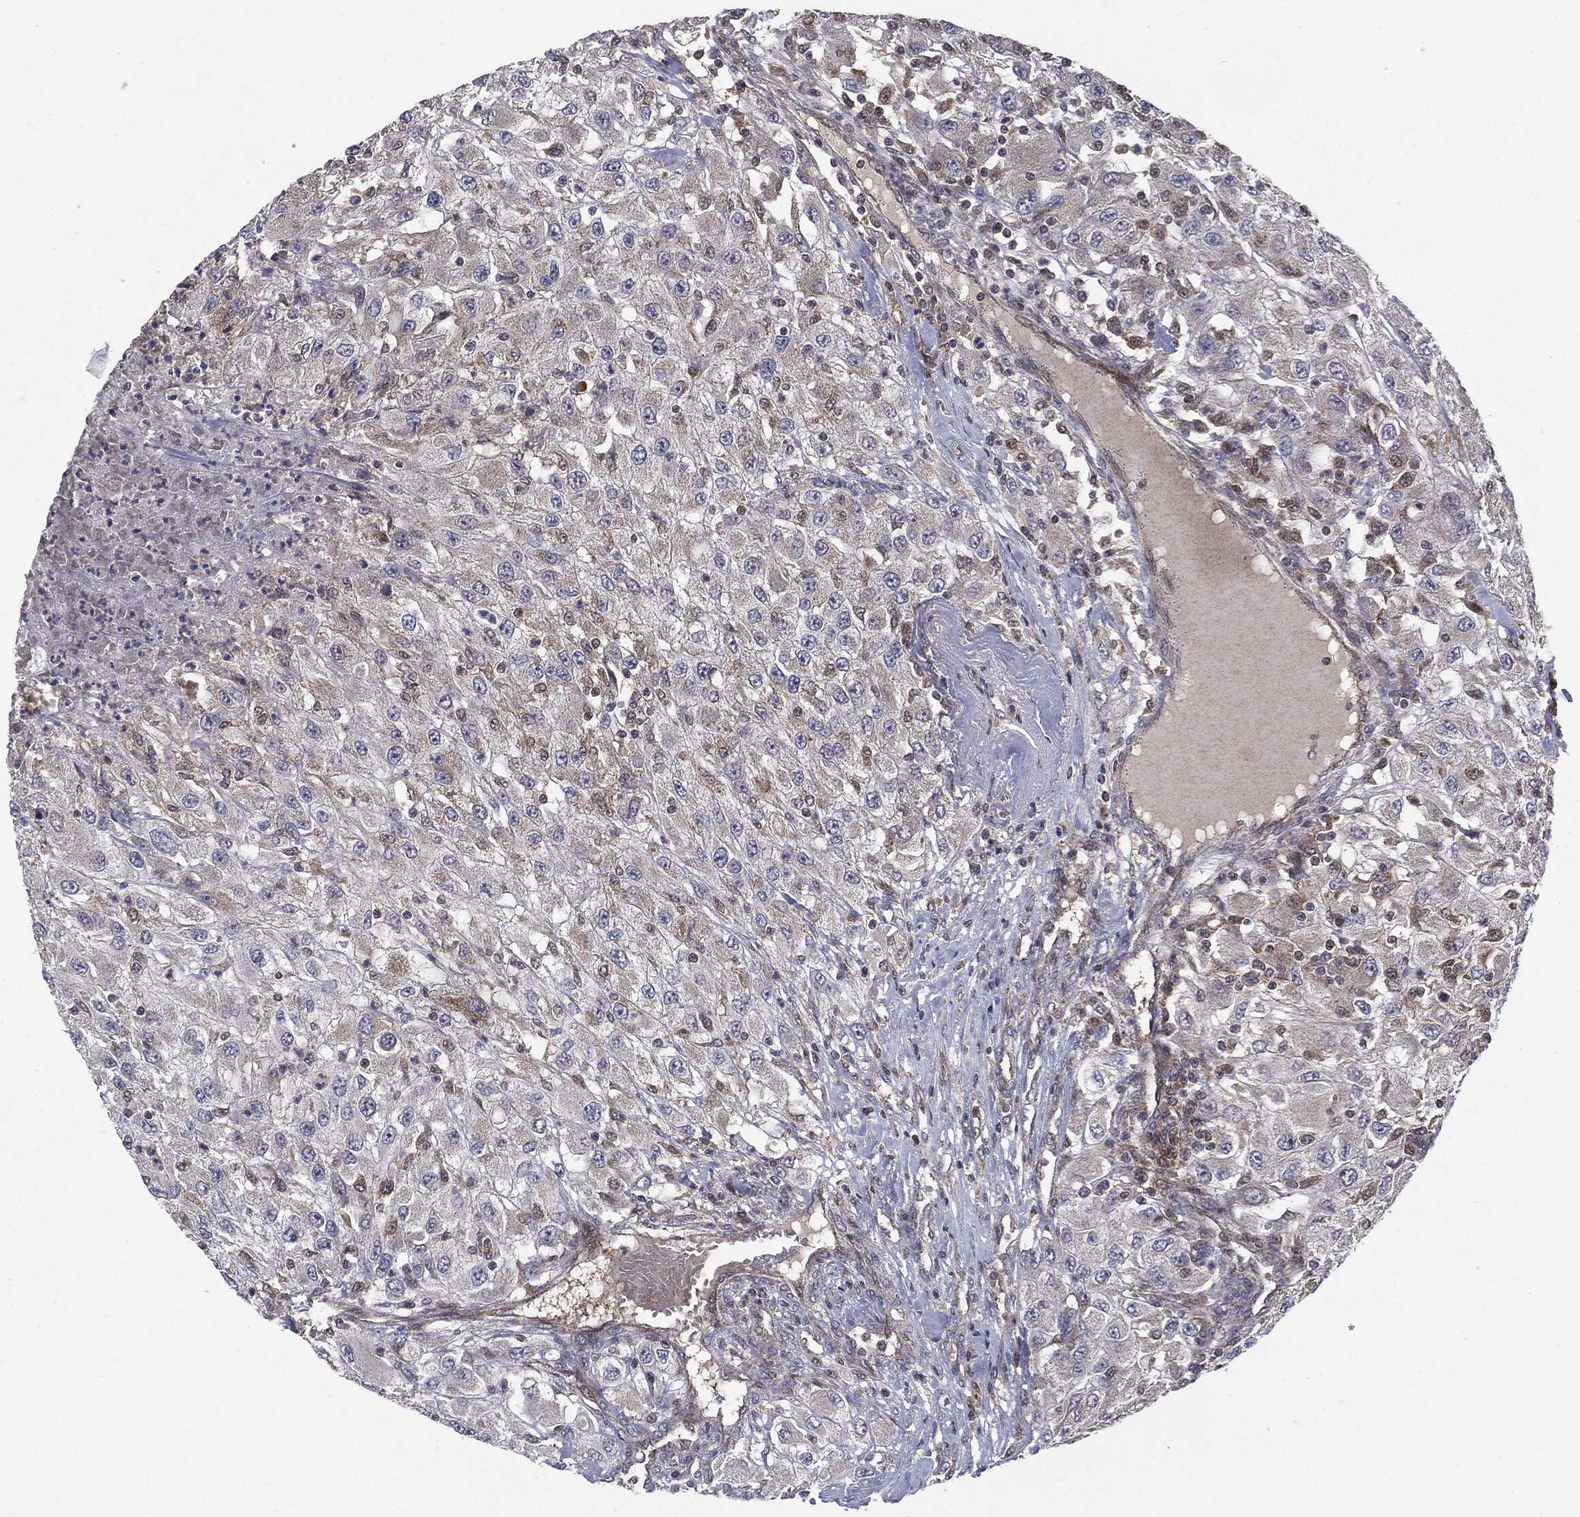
{"staining": {"intensity": "negative", "quantity": "none", "location": "none"}, "tissue": "renal cancer", "cell_type": "Tumor cells", "image_type": "cancer", "snomed": [{"axis": "morphology", "description": "Adenocarcinoma, NOS"}, {"axis": "topography", "description": "Kidney"}], "caption": "The micrograph demonstrates no significant expression in tumor cells of renal cancer (adenocarcinoma). Nuclei are stained in blue.", "gene": "PTPA", "patient": {"sex": "female", "age": 67}}